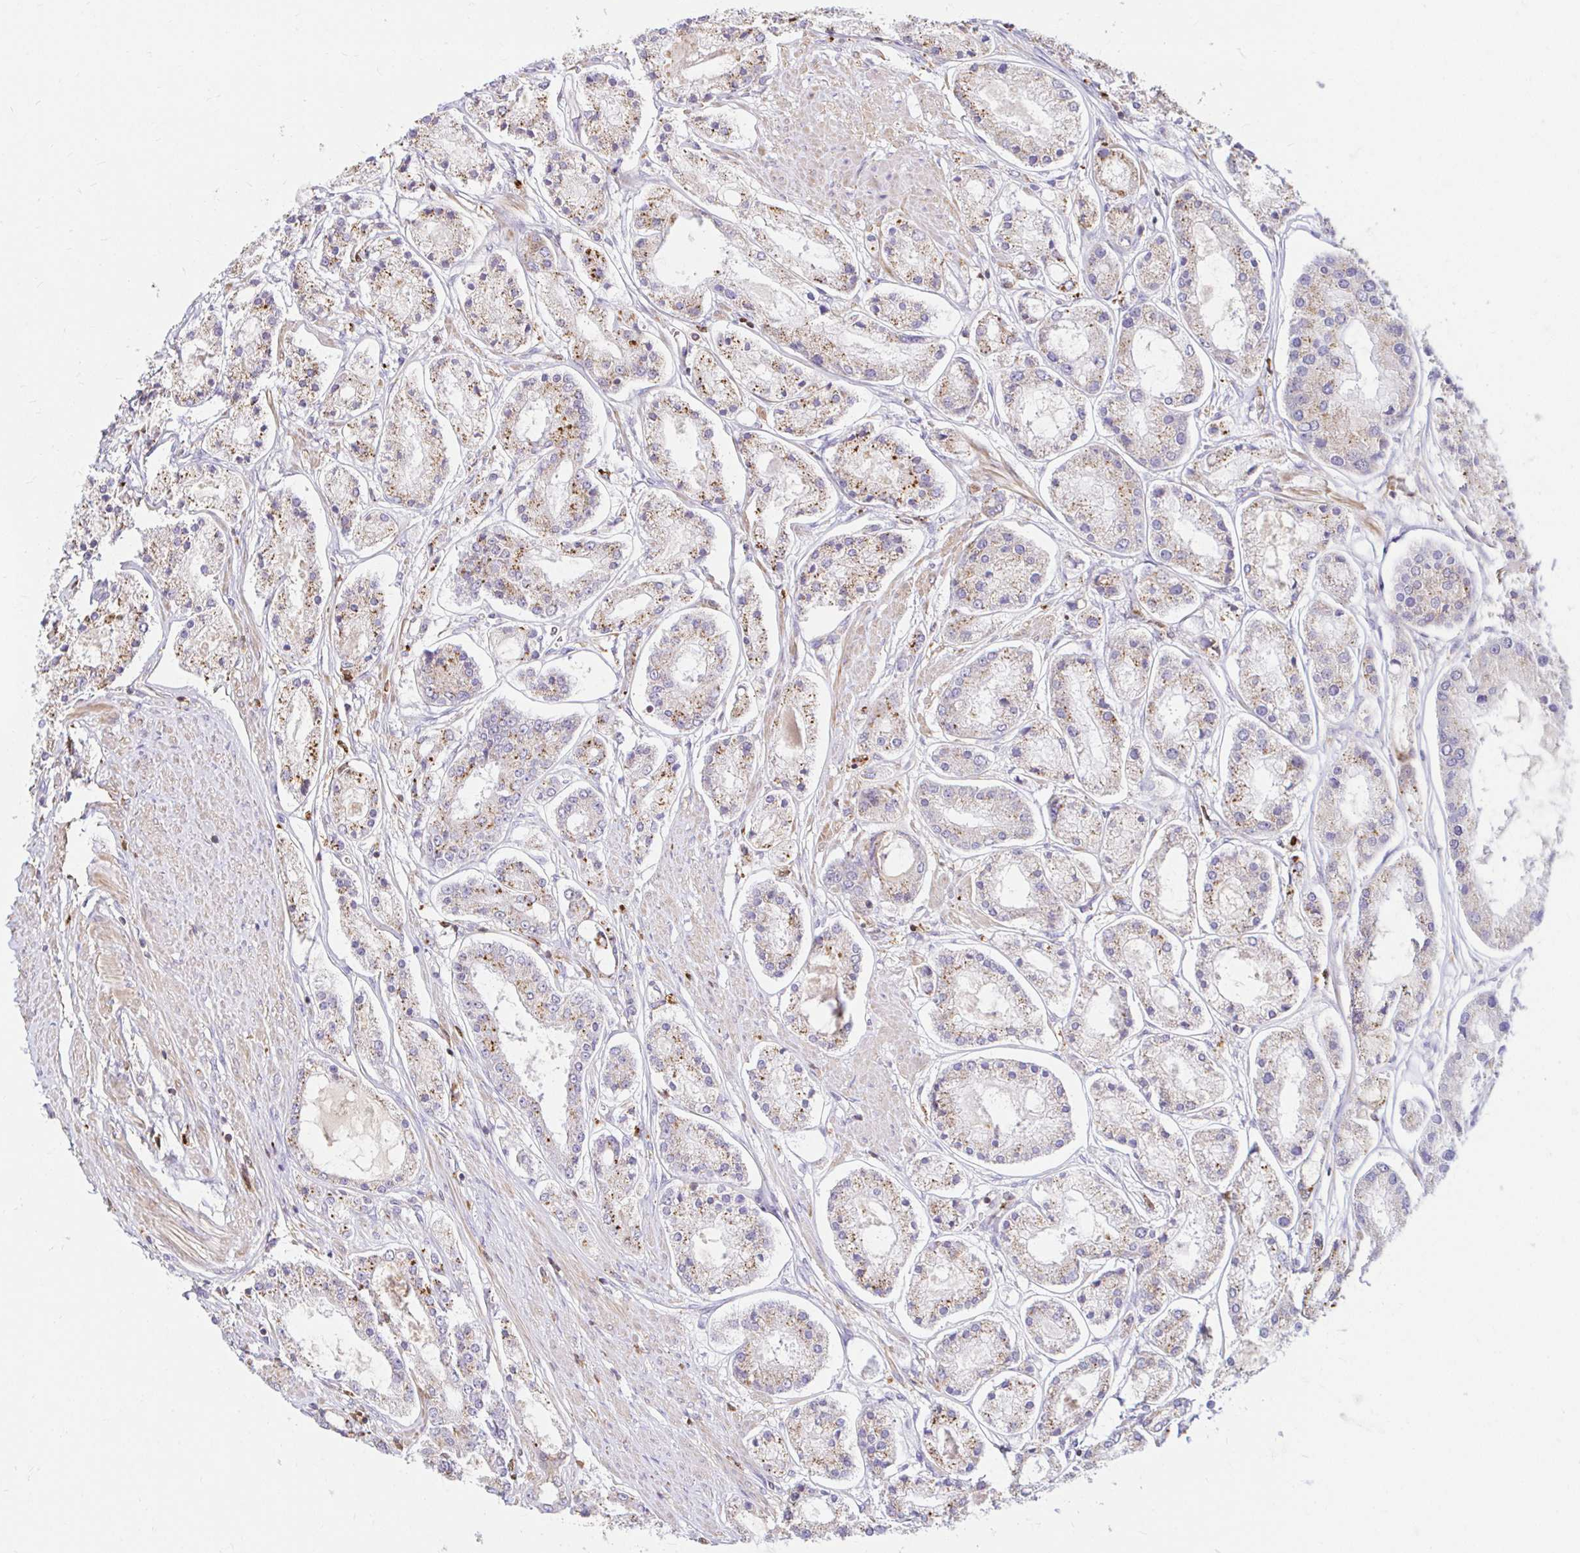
{"staining": {"intensity": "moderate", "quantity": "25%-75%", "location": "cytoplasmic/membranous"}, "tissue": "prostate cancer", "cell_type": "Tumor cells", "image_type": "cancer", "snomed": [{"axis": "morphology", "description": "Adenocarcinoma, High grade"}, {"axis": "topography", "description": "Prostate"}], "caption": "This is an image of IHC staining of adenocarcinoma (high-grade) (prostate), which shows moderate staining in the cytoplasmic/membranous of tumor cells.", "gene": "PYCARD", "patient": {"sex": "male", "age": 66}}